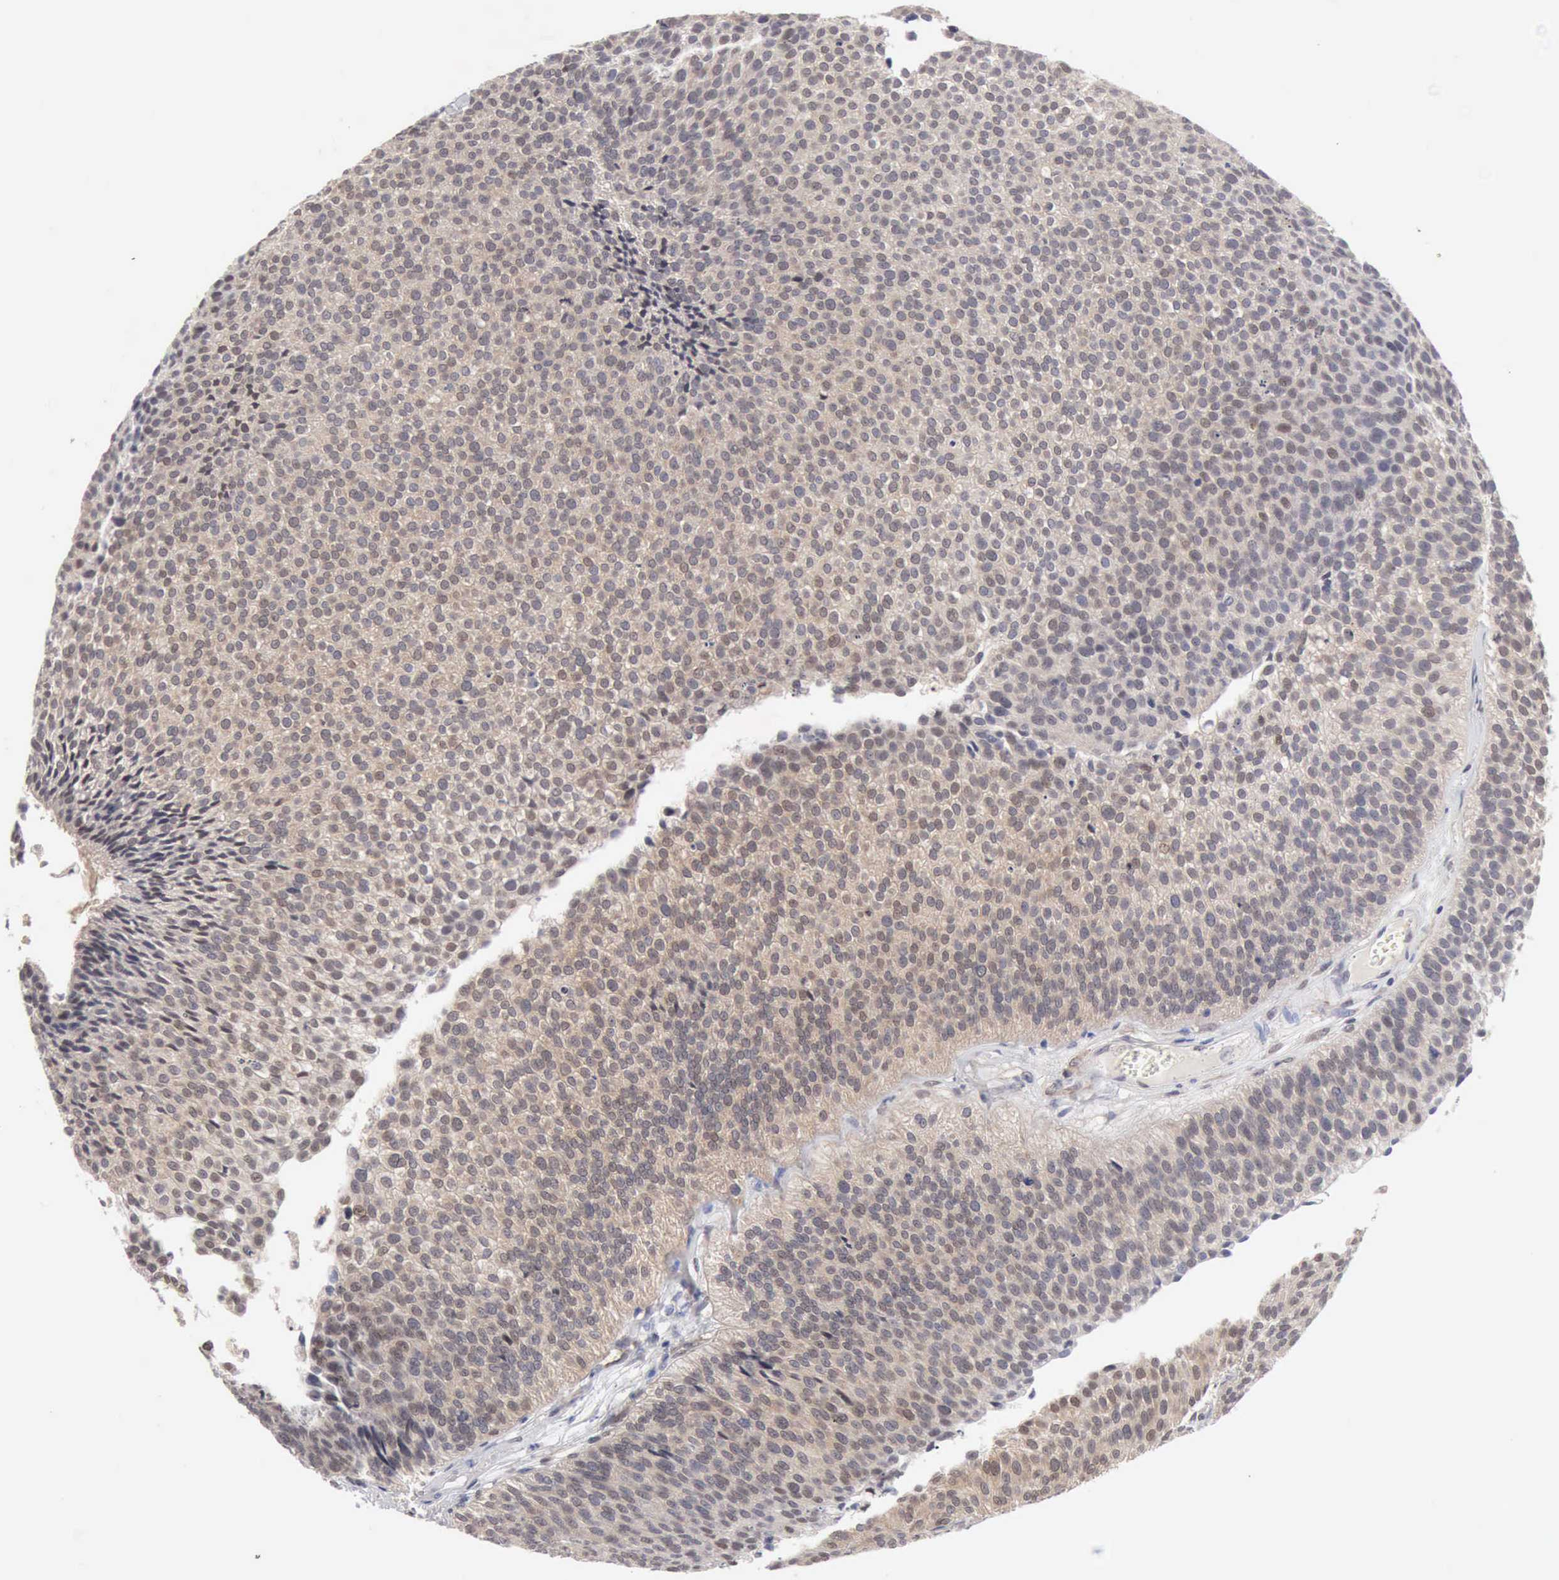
{"staining": {"intensity": "weak", "quantity": ">75%", "location": "cytoplasmic/membranous"}, "tissue": "urothelial cancer", "cell_type": "Tumor cells", "image_type": "cancer", "snomed": [{"axis": "morphology", "description": "Urothelial carcinoma, Low grade"}, {"axis": "topography", "description": "Urinary bladder"}], "caption": "Protein analysis of urothelial carcinoma (low-grade) tissue shows weak cytoplasmic/membranous staining in about >75% of tumor cells.", "gene": "PTGR2", "patient": {"sex": "male", "age": 84}}